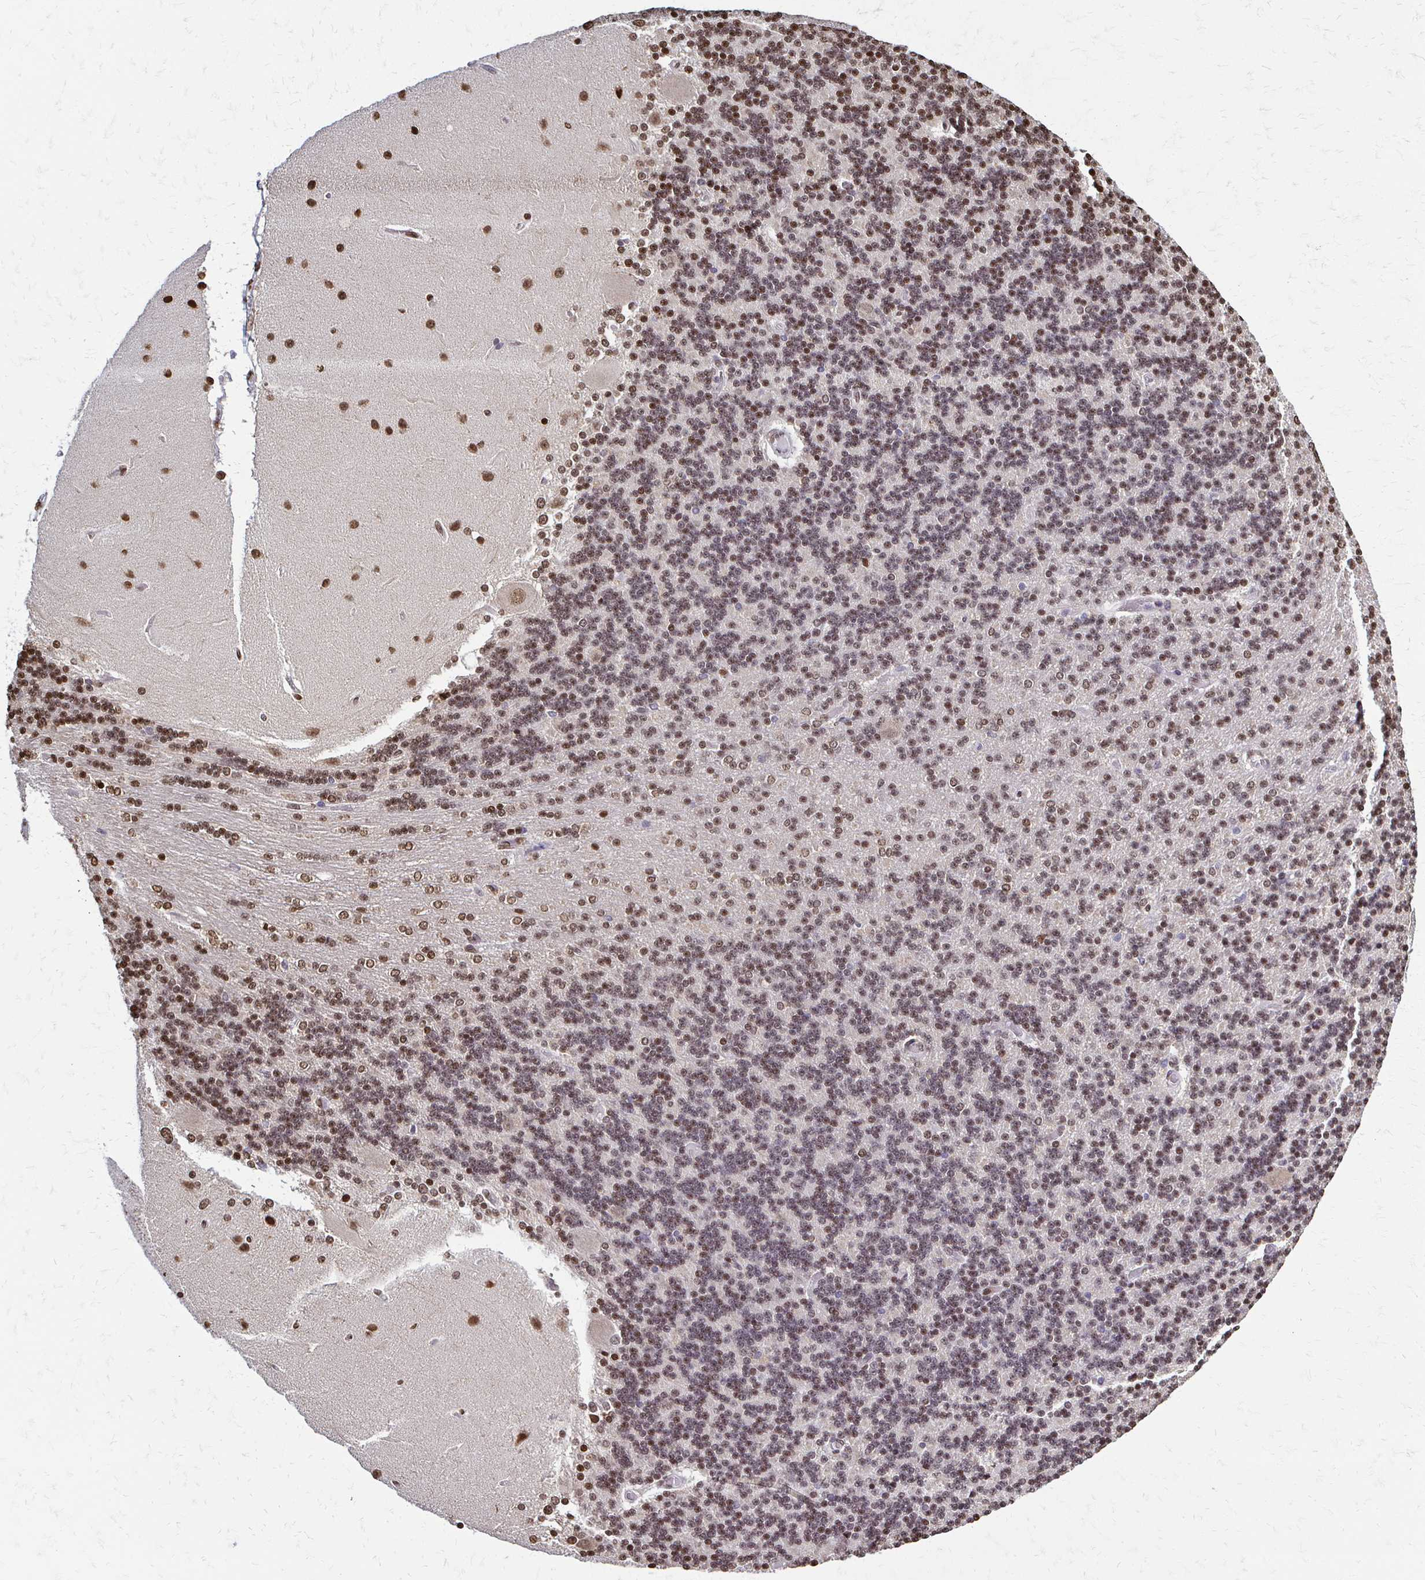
{"staining": {"intensity": "moderate", "quantity": "25%-75%", "location": "nuclear"}, "tissue": "cerebellum", "cell_type": "Cells in granular layer", "image_type": "normal", "snomed": [{"axis": "morphology", "description": "Normal tissue, NOS"}, {"axis": "topography", "description": "Cerebellum"}], "caption": "Immunohistochemistry (IHC) of unremarkable cerebellum exhibits medium levels of moderate nuclear positivity in approximately 25%-75% of cells in granular layer. (brown staining indicates protein expression, while blue staining denotes nuclei).", "gene": "HOXA9", "patient": {"sex": "female", "age": 54}}